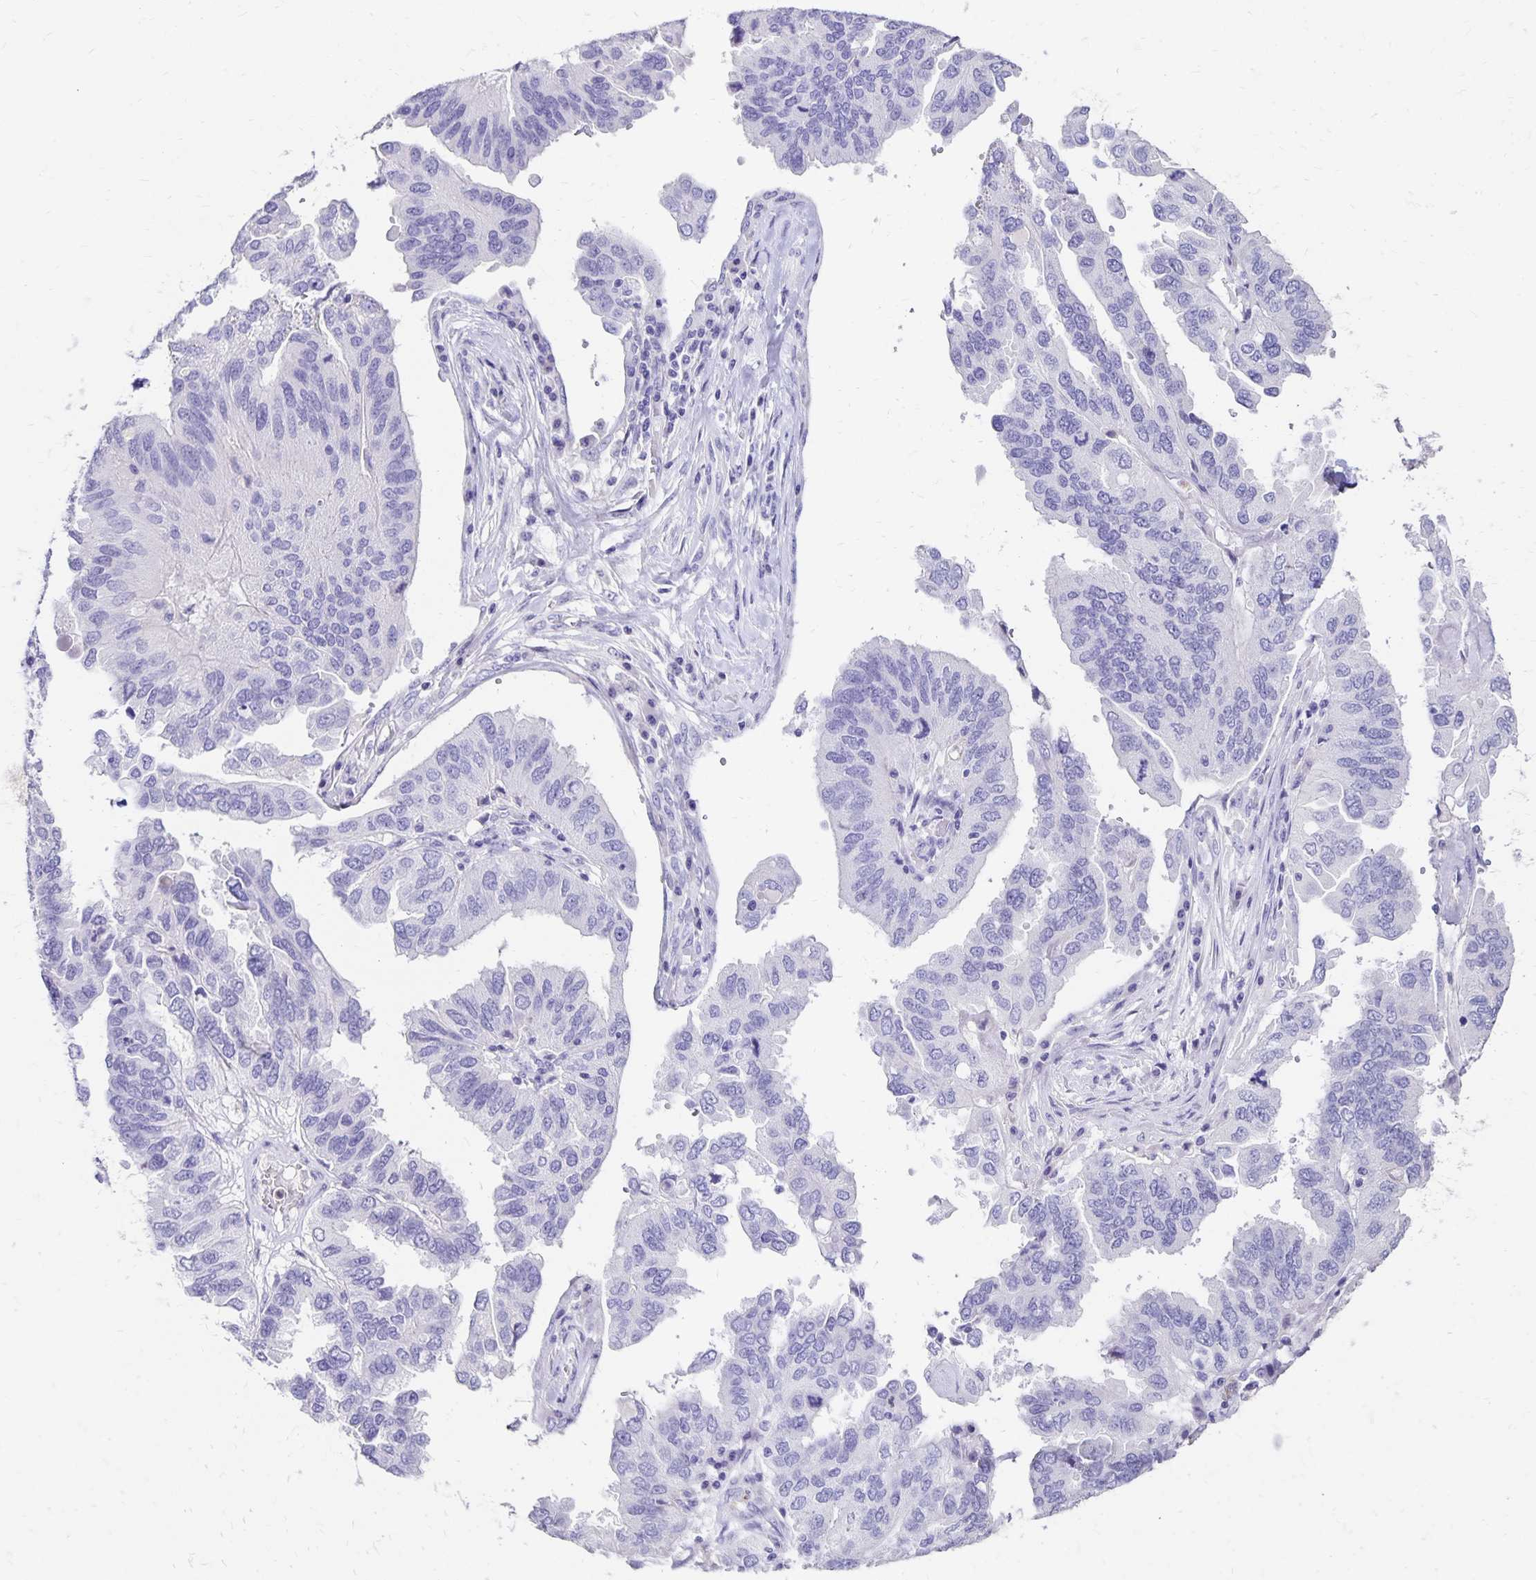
{"staining": {"intensity": "negative", "quantity": "none", "location": "none"}, "tissue": "ovarian cancer", "cell_type": "Tumor cells", "image_type": "cancer", "snomed": [{"axis": "morphology", "description": "Cystadenocarcinoma, serous, NOS"}, {"axis": "topography", "description": "Ovary"}], "caption": "DAB (3,3'-diaminobenzidine) immunohistochemical staining of human ovarian serous cystadenocarcinoma displays no significant staining in tumor cells.", "gene": "DYNLT4", "patient": {"sex": "female", "age": 79}}